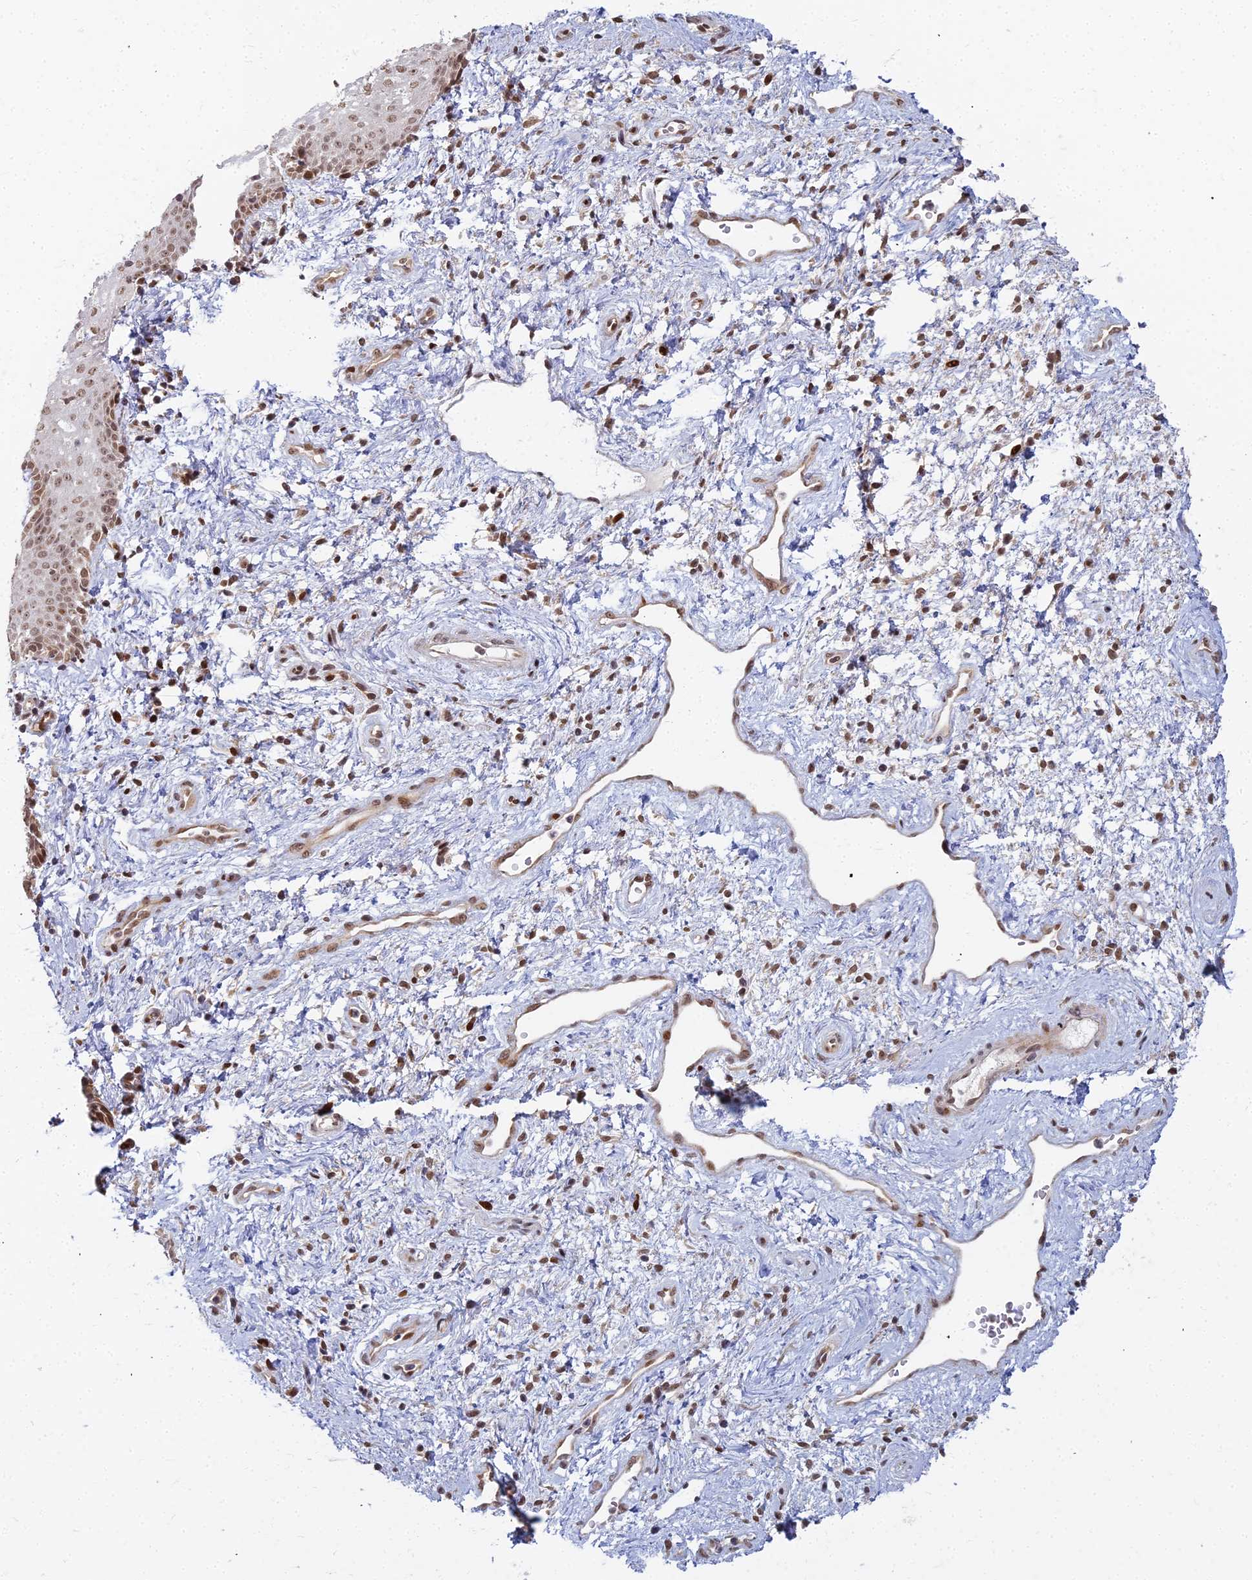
{"staining": {"intensity": "moderate", "quantity": ">75%", "location": "nuclear"}, "tissue": "vagina", "cell_type": "Squamous epithelial cells", "image_type": "normal", "snomed": [{"axis": "morphology", "description": "Normal tissue, NOS"}, {"axis": "topography", "description": "Vagina"}], "caption": "An immunohistochemistry micrograph of benign tissue is shown. Protein staining in brown labels moderate nuclear positivity in vagina within squamous epithelial cells. The protein of interest is stained brown, and the nuclei are stained in blue (DAB IHC with brightfield microscopy, high magnification).", "gene": "ABCA2", "patient": {"sex": "female", "age": 34}}